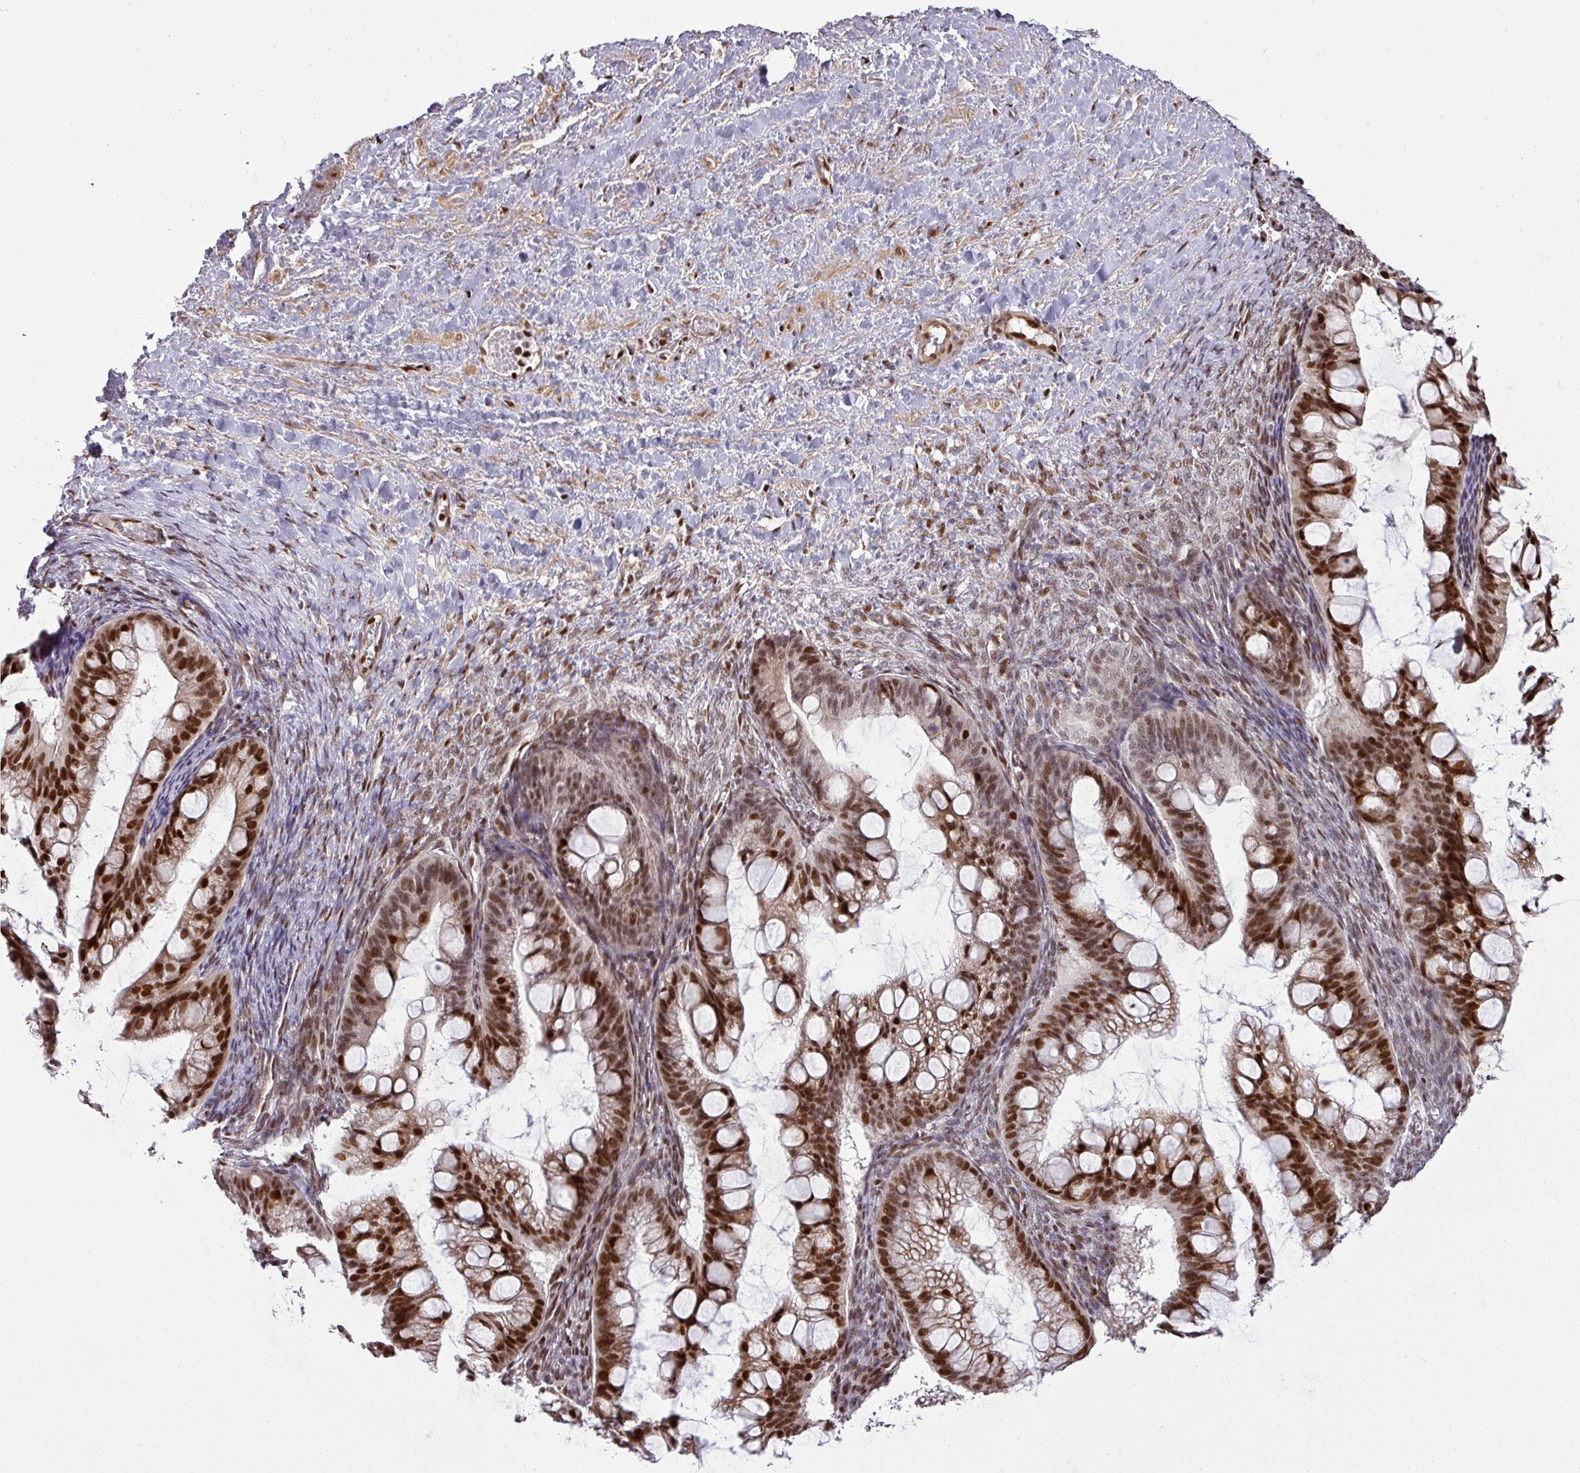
{"staining": {"intensity": "strong", "quantity": ">75%", "location": "nuclear"}, "tissue": "ovarian cancer", "cell_type": "Tumor cells", "image_type": "cancer", "snomed": [{"axis": "morphology", "description": "Cystadenocarcinoma, mucinous, NOS"}, {"axis": "topography", "description": "Ovary"}], "caption": "Protein analysis of ovarian cancer tissue displays strong nuclear expression in approximately >75% of tumor cells.", "gene": "MYSM1", "patient": {"sex": "female", "age": 73}}